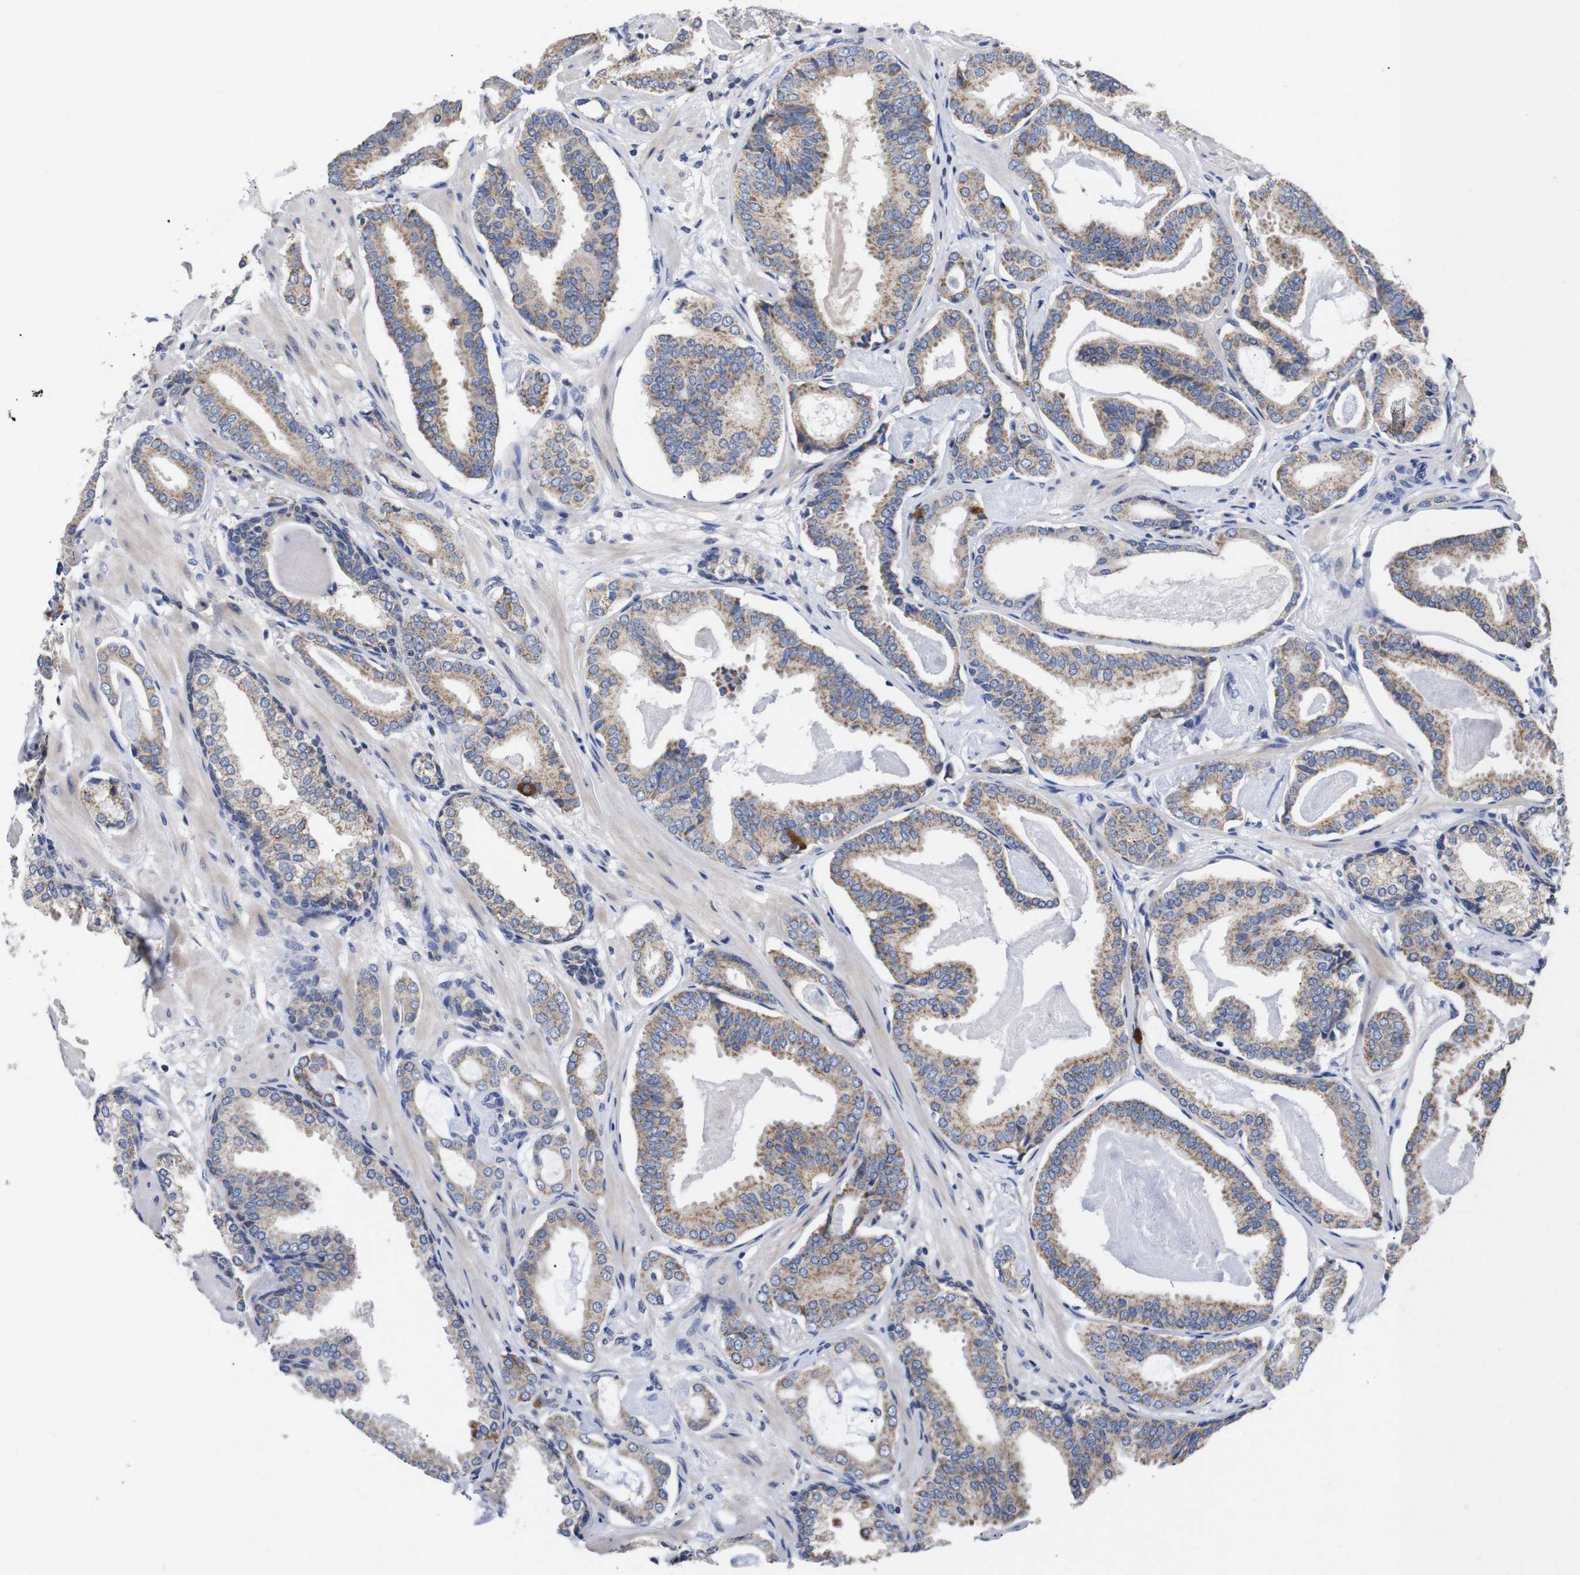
{"staining": {"intensity": "moderate", "quantity": "25%-75%", "location": "cytoplasmic/membranous"}, "tissue": "prostate cancer", "cell_type": "Tumor cells", "image_type": "cancer", "snomed": [{"axis": "morphology", "description": "Adenocarcinoma, Low grade"}, {"axis": "topography", "description": "Prostate"}], "caption": "Brown immunohistochemical staining in human prostate cancer (adenocarcinoma (low-grade)) exhibits moderate cytoplasmic/membranous staining in about 25%-75% of tumor cells.", "gene": "OPN3", "patient": {"sex": "male", "age": 53}}